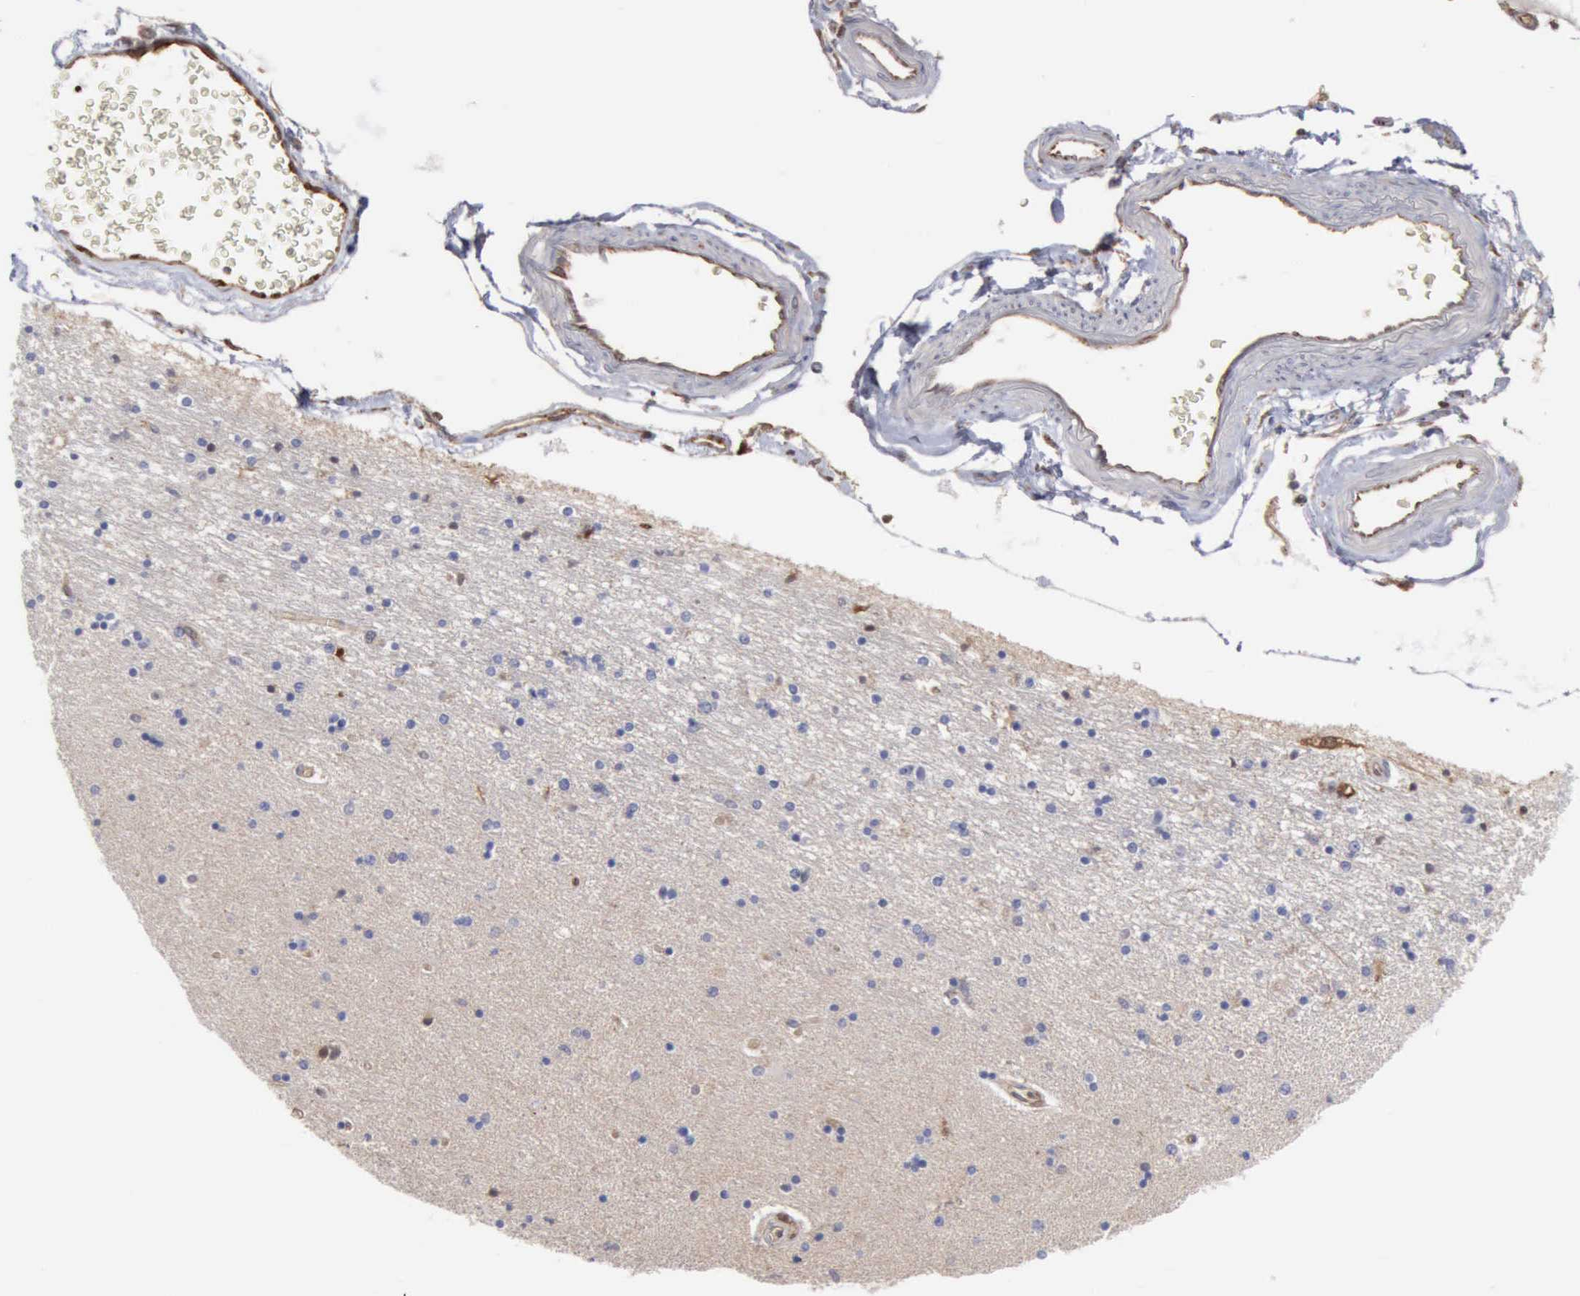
{"staining": {"intensity": "weak", "quantity": ">75%", "location": "cytoplasmic/membranous"}, "tissue": "hippocampus", "cell_type": "Glial cells", "image_type": "normal", "snomed": [{"axis": "morphology", "description": "Normal tissue, NOS"}, {"axis": "topography", "description": "Hippocampus"}], "caption": "Weak cytoplasmic/membranous staining for a protein is present in approximately >75% of glial cells of benign hippocampus using IHC.", "gene": "APOL2", "patient": {"sex": "female", "age": 54}}